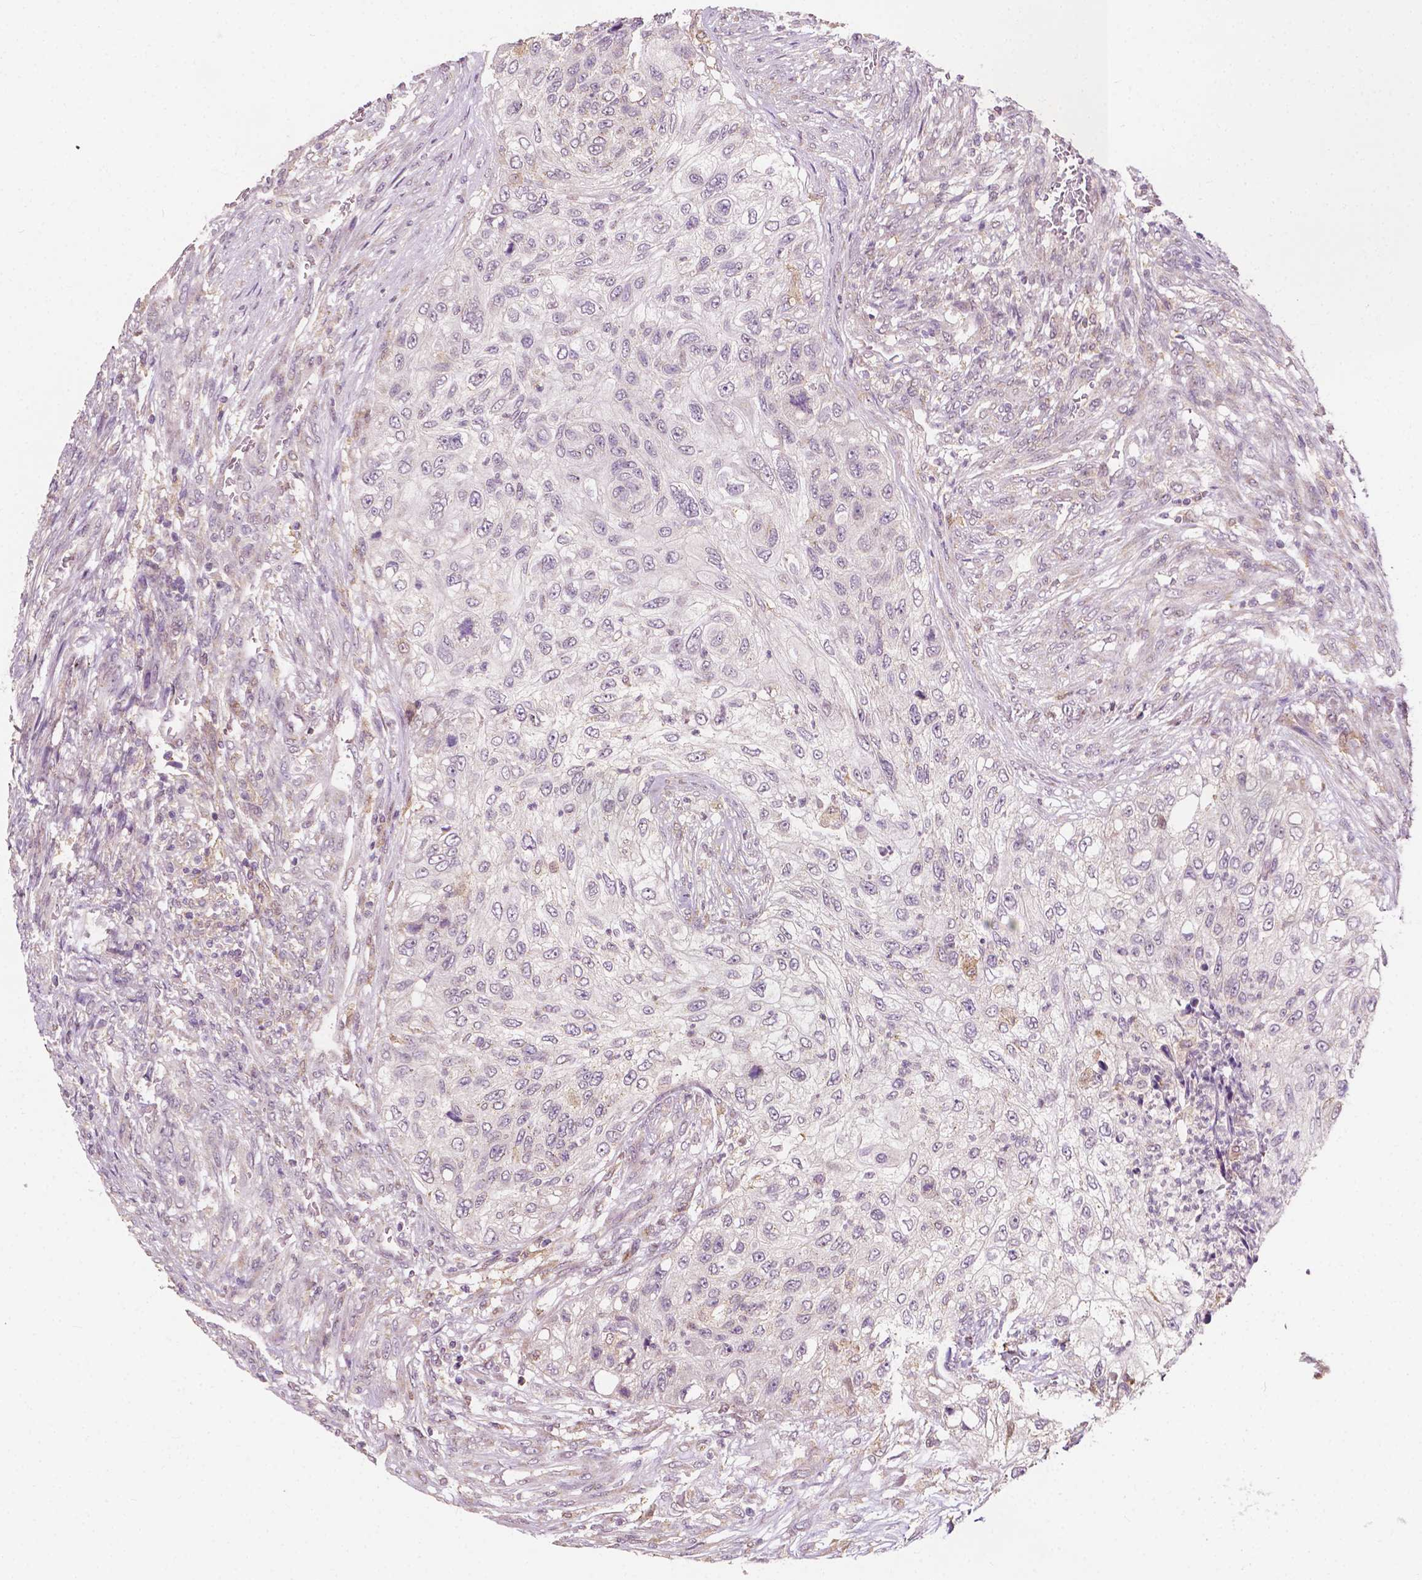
{"staining": {"intensity": "negative", "quantity": "none", "location": "none"}, "tissue": "urothelial cancer", "cell_type": "Tumor cells", "image_type": "cancer", "snomed": [{"axis": "morphology", "description": "Urothelial carcinoma, High grade"}, {"axis": "topography", "description": "Urinary bladder"}], "caption": "This photomicrograph is of urothelial carcinoma (high-grade) stained with IHC to label a protein in brown with the nuclei are counter-stained blue. There is no expression in tumor cells. The staining is performed using DAB (3,3'-diaminobenzidine) brown chromogen with nuclei counter-stained in using hematoxylin.", "gene": "EBAG9", "patient": {"sex": "female", "age": 60}}